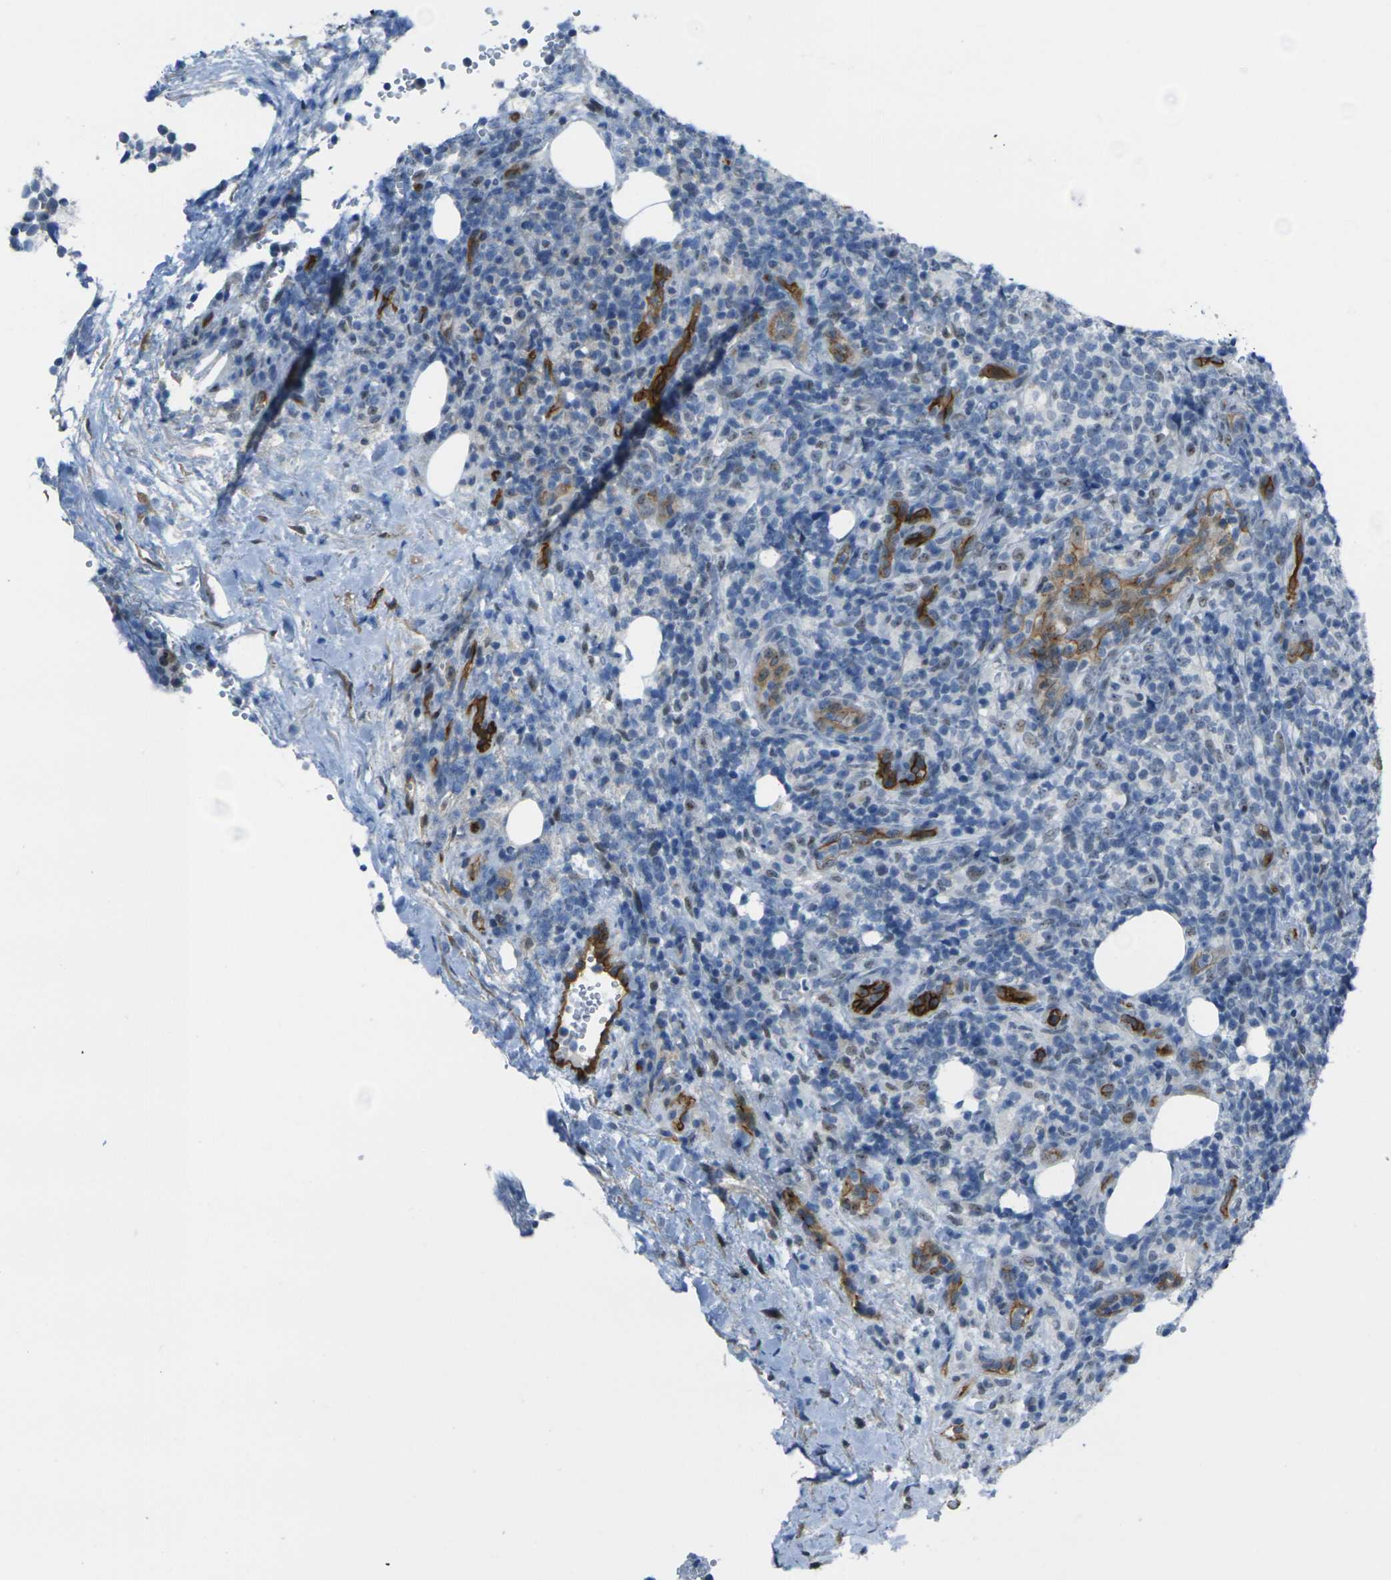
{"staining": {"intensity": "negative", "quantity": "none", "location": "none"}, "tissue": "lymphoma", "cell_type": "Tumor cells", "image_type": "cancer", "snomed": [{"axis": "morphology", "description": "Malignant lymphoma, non-Hodgkin's type, High grade"}, {"axis": "topography", "description": "Lymph node"}], "caption": "This is an immunohistochemistry photomicrograph of high-grade malignant lymphoma, non-Hodgkin's type. There is no positivity in tumor cells.", "gene": "HSPA12B", "patient": {"sex": "female", "age": 76}}